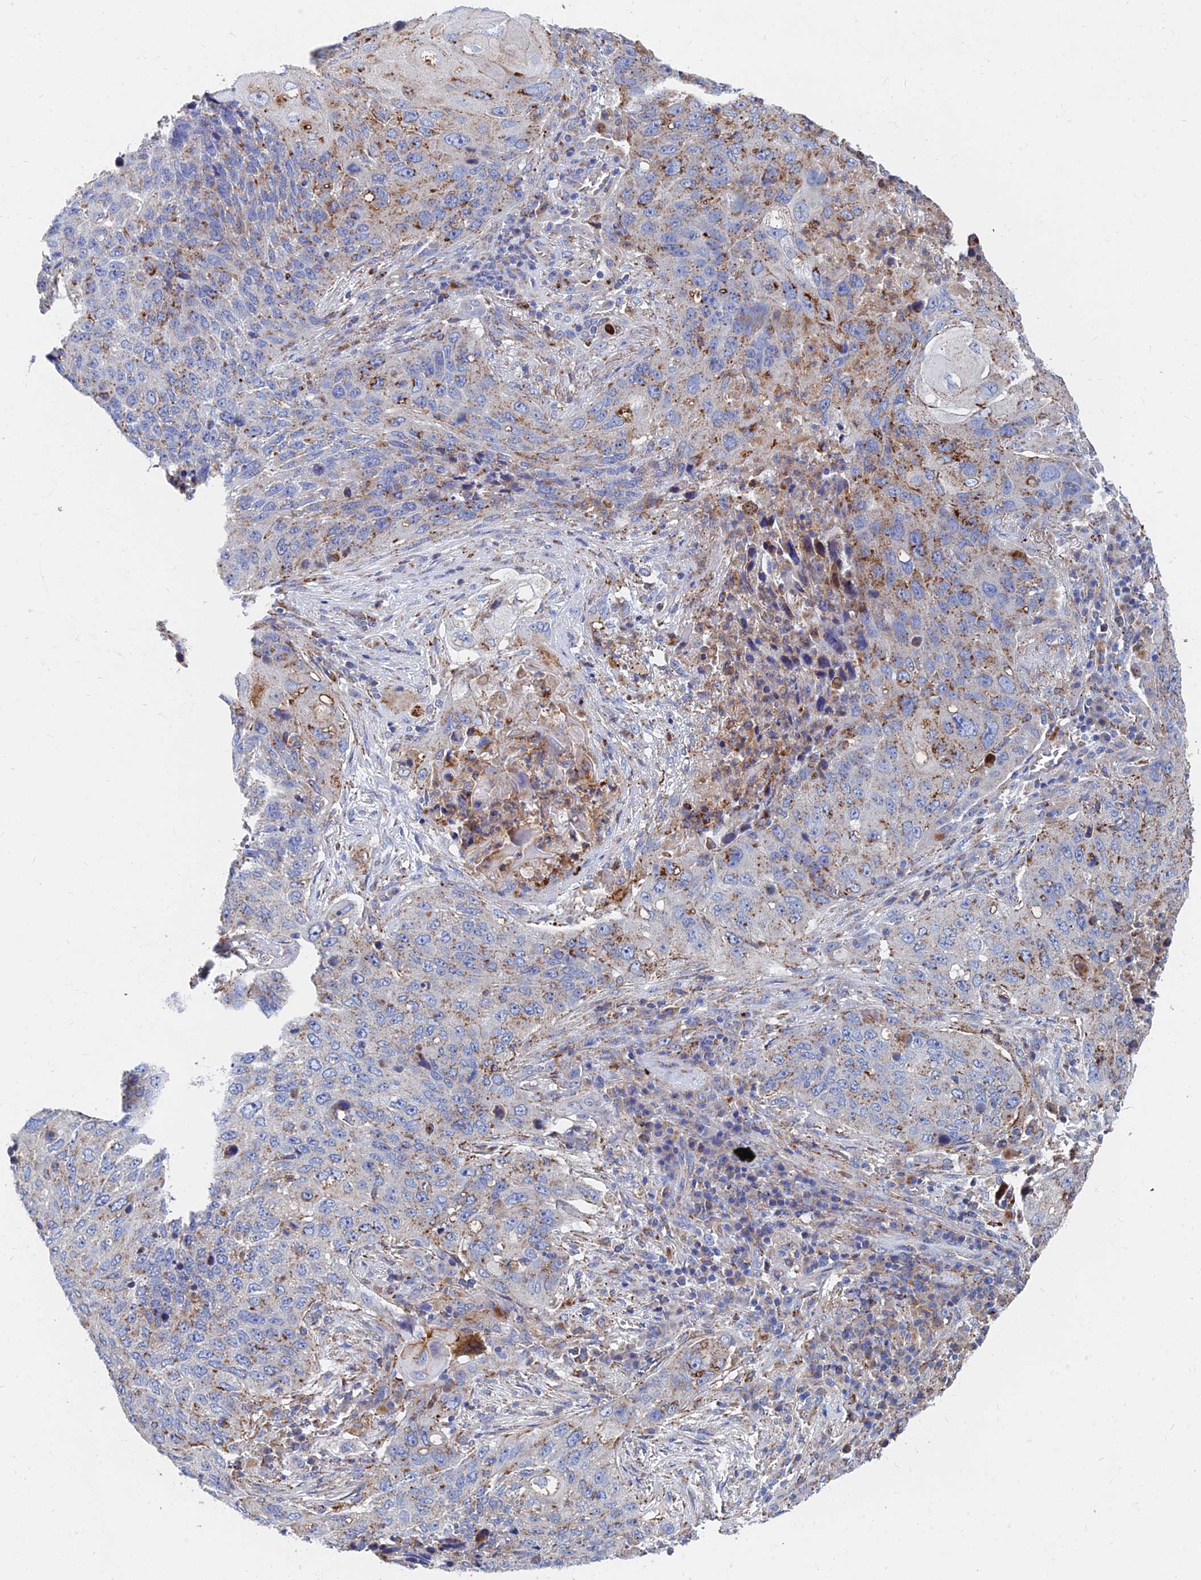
{"staining": {"intensity": "moderate", "quantity": ">75%", "location": "cytoplasmic/membranous"}, "tissue": "lung cancer", "cell_type": "Tumor cells", "image_type": "cancer", "snomed": [{"axis": "morphology", "description": "Squamous cell carcinoma, NOS"}, {"axis": "topography", "description": "Lung"}], "caption": "Immunohistochemistry (IHC) (DAB (3,3'-diaminobenzidine)) staining of human lung cancer (squamous cell carcinoma) demonstrates moderate cytoplasmic/membranous protein staining in about >75% of tumor cells.", "gene": "SPNS1", "patient": {"sex": "female", "age": 63}}